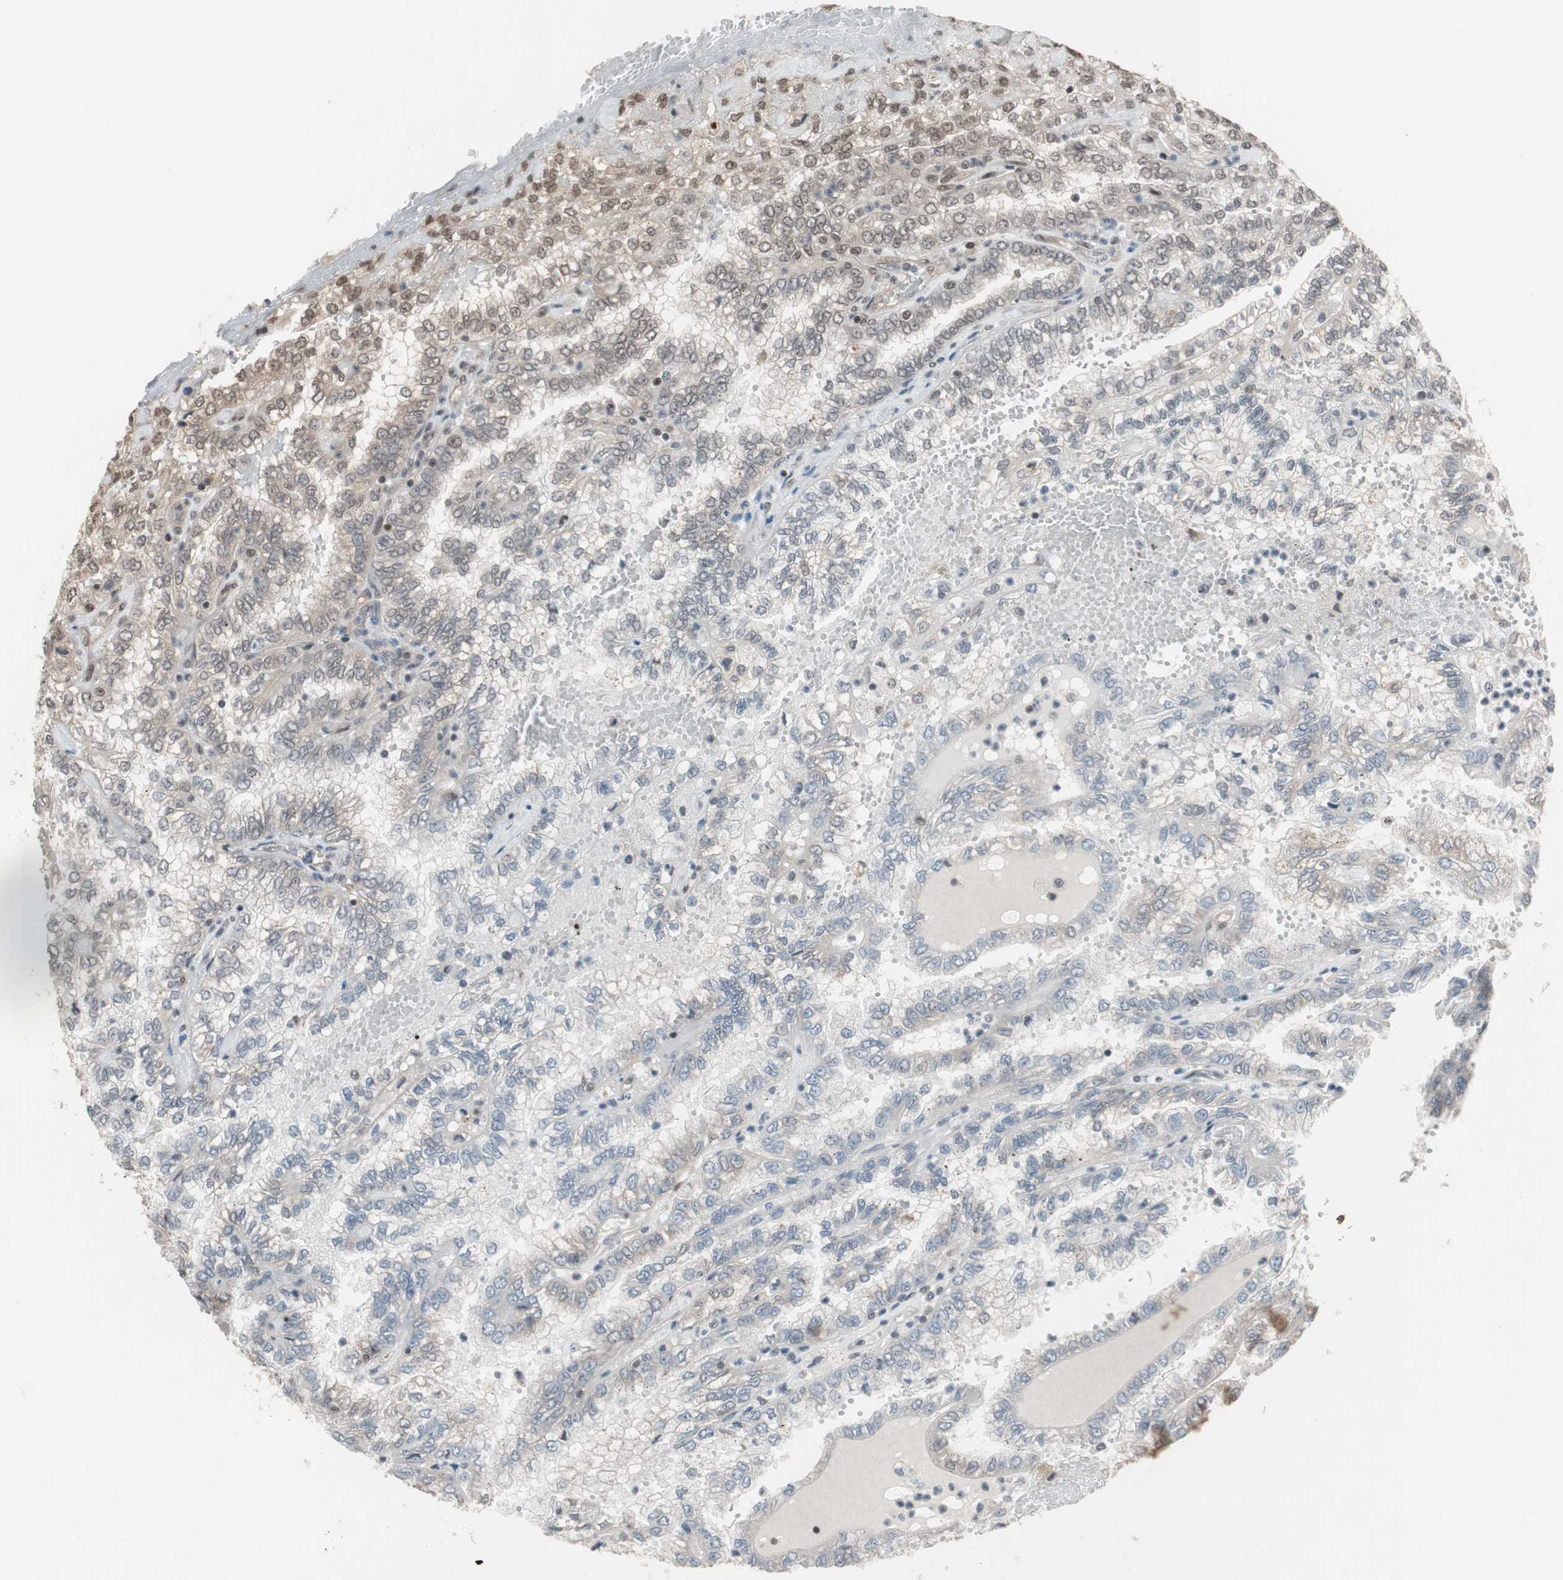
{"staining": {"intensity": "weak", "quantity": "<25%", "location": "cytoplasmic/membranous"}, "tissue": "renal cancer", "cell_type": "Tumor cells", "image_type": "cancer", "snomed": [{"axis": "morphology", "description": "Inflammation, NOS"}, {"axis": "morphology", "description": "Adenocarcinoma, NOS"}, {"axis": "topography", "description": "Kidney"}], "caption": "Tumor cells show no significant staining in renal cancer.", "gene": "DRAP1", "patient": {"sex": "male", "age": 68}}